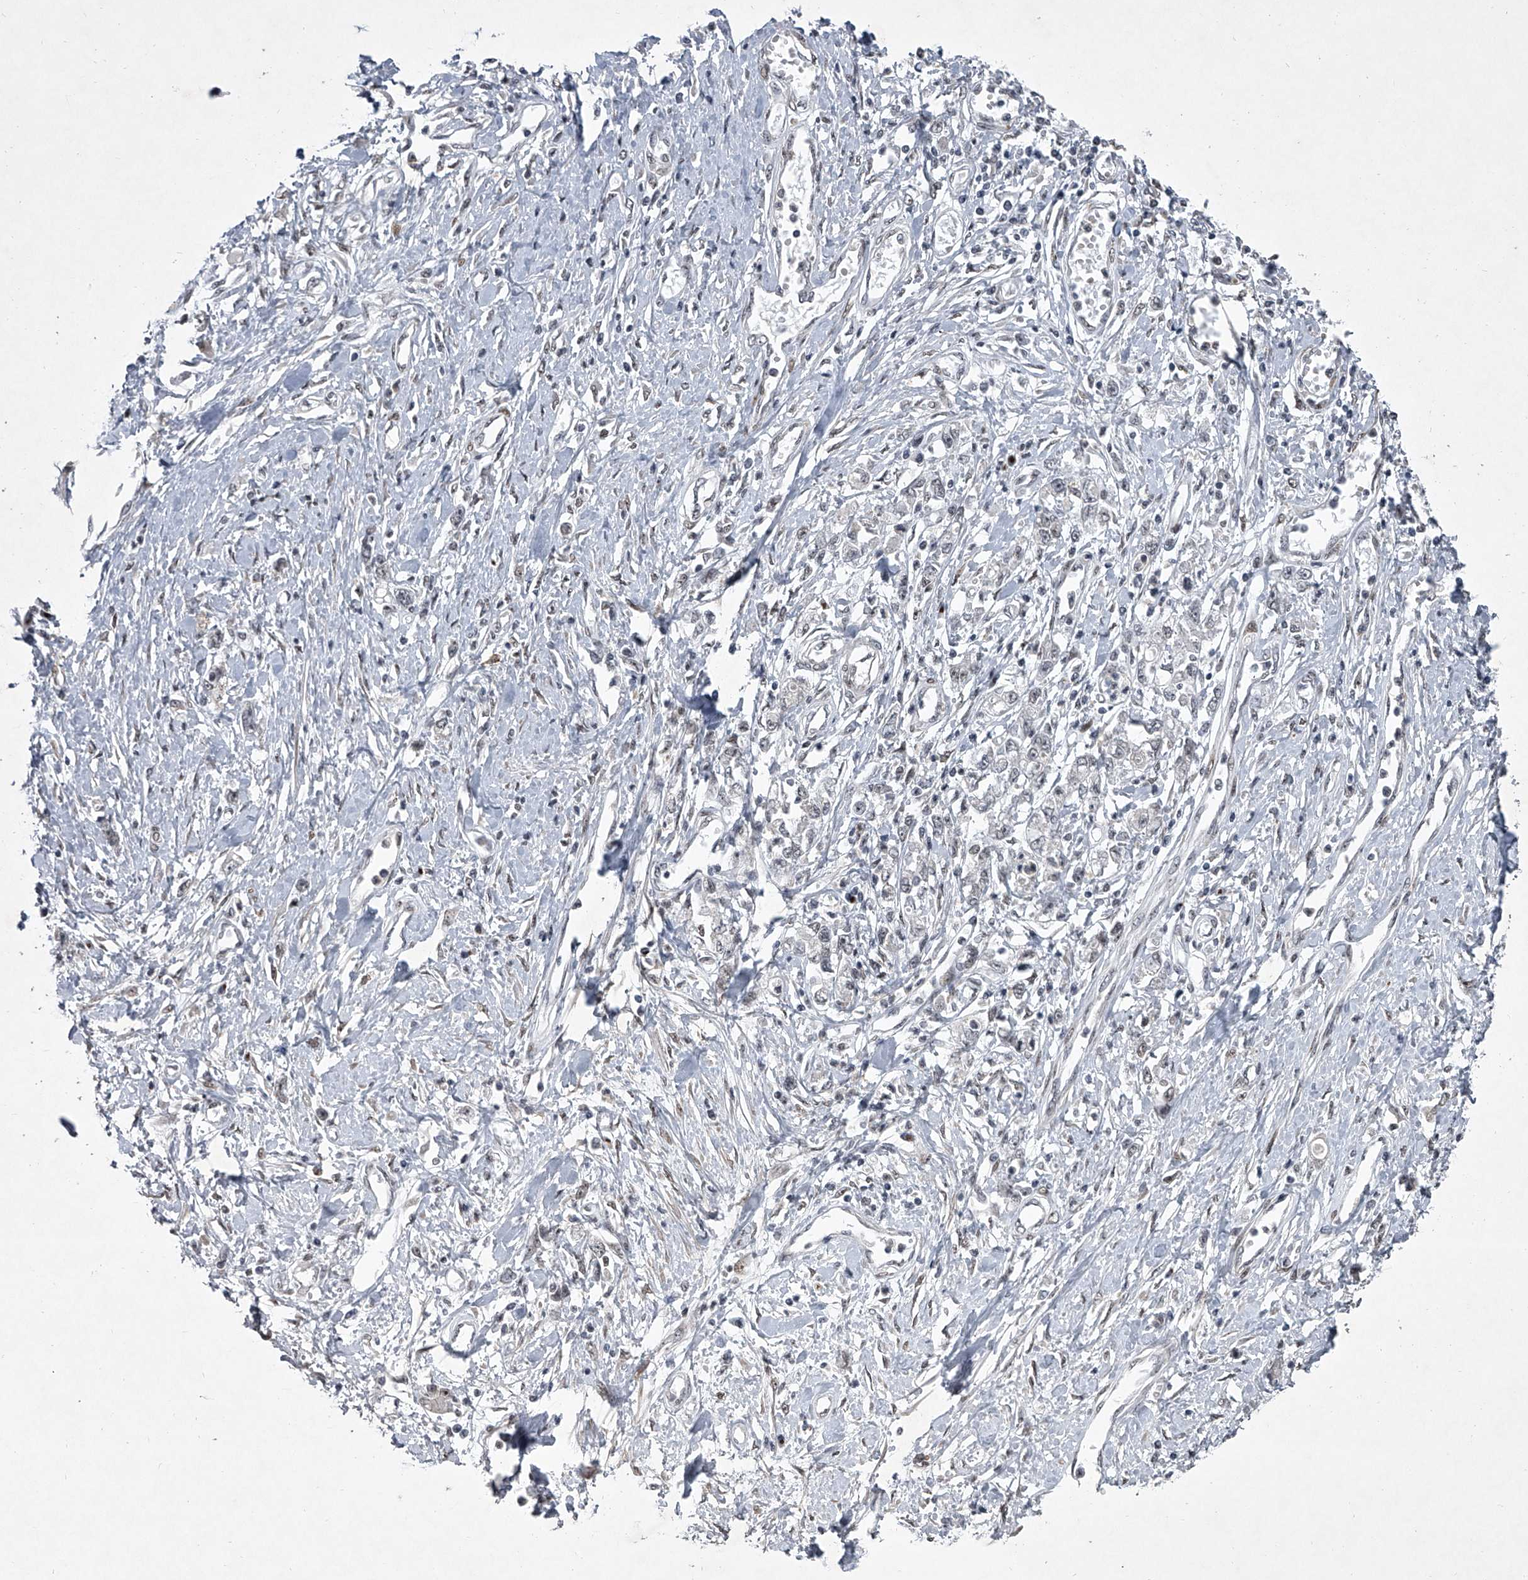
{"staining": {"intensity": "negative", "quantity": "none", "location": "none"}, "tissue": "stomach cancer", "cell_type": "Tumor cells", "image_type": "cancer", "snomed": [{"axis": "morphology", "description": "Adenocarcinoma, NOS"}, {"axis": "topography", "description": "Stomach"}], "caption": "Stomach cancer was stained to show a protein in brown. There is no significant staining in tumor cells.", "gene": "MLLT1", "patient": {"sex": "female", "age": 76}}